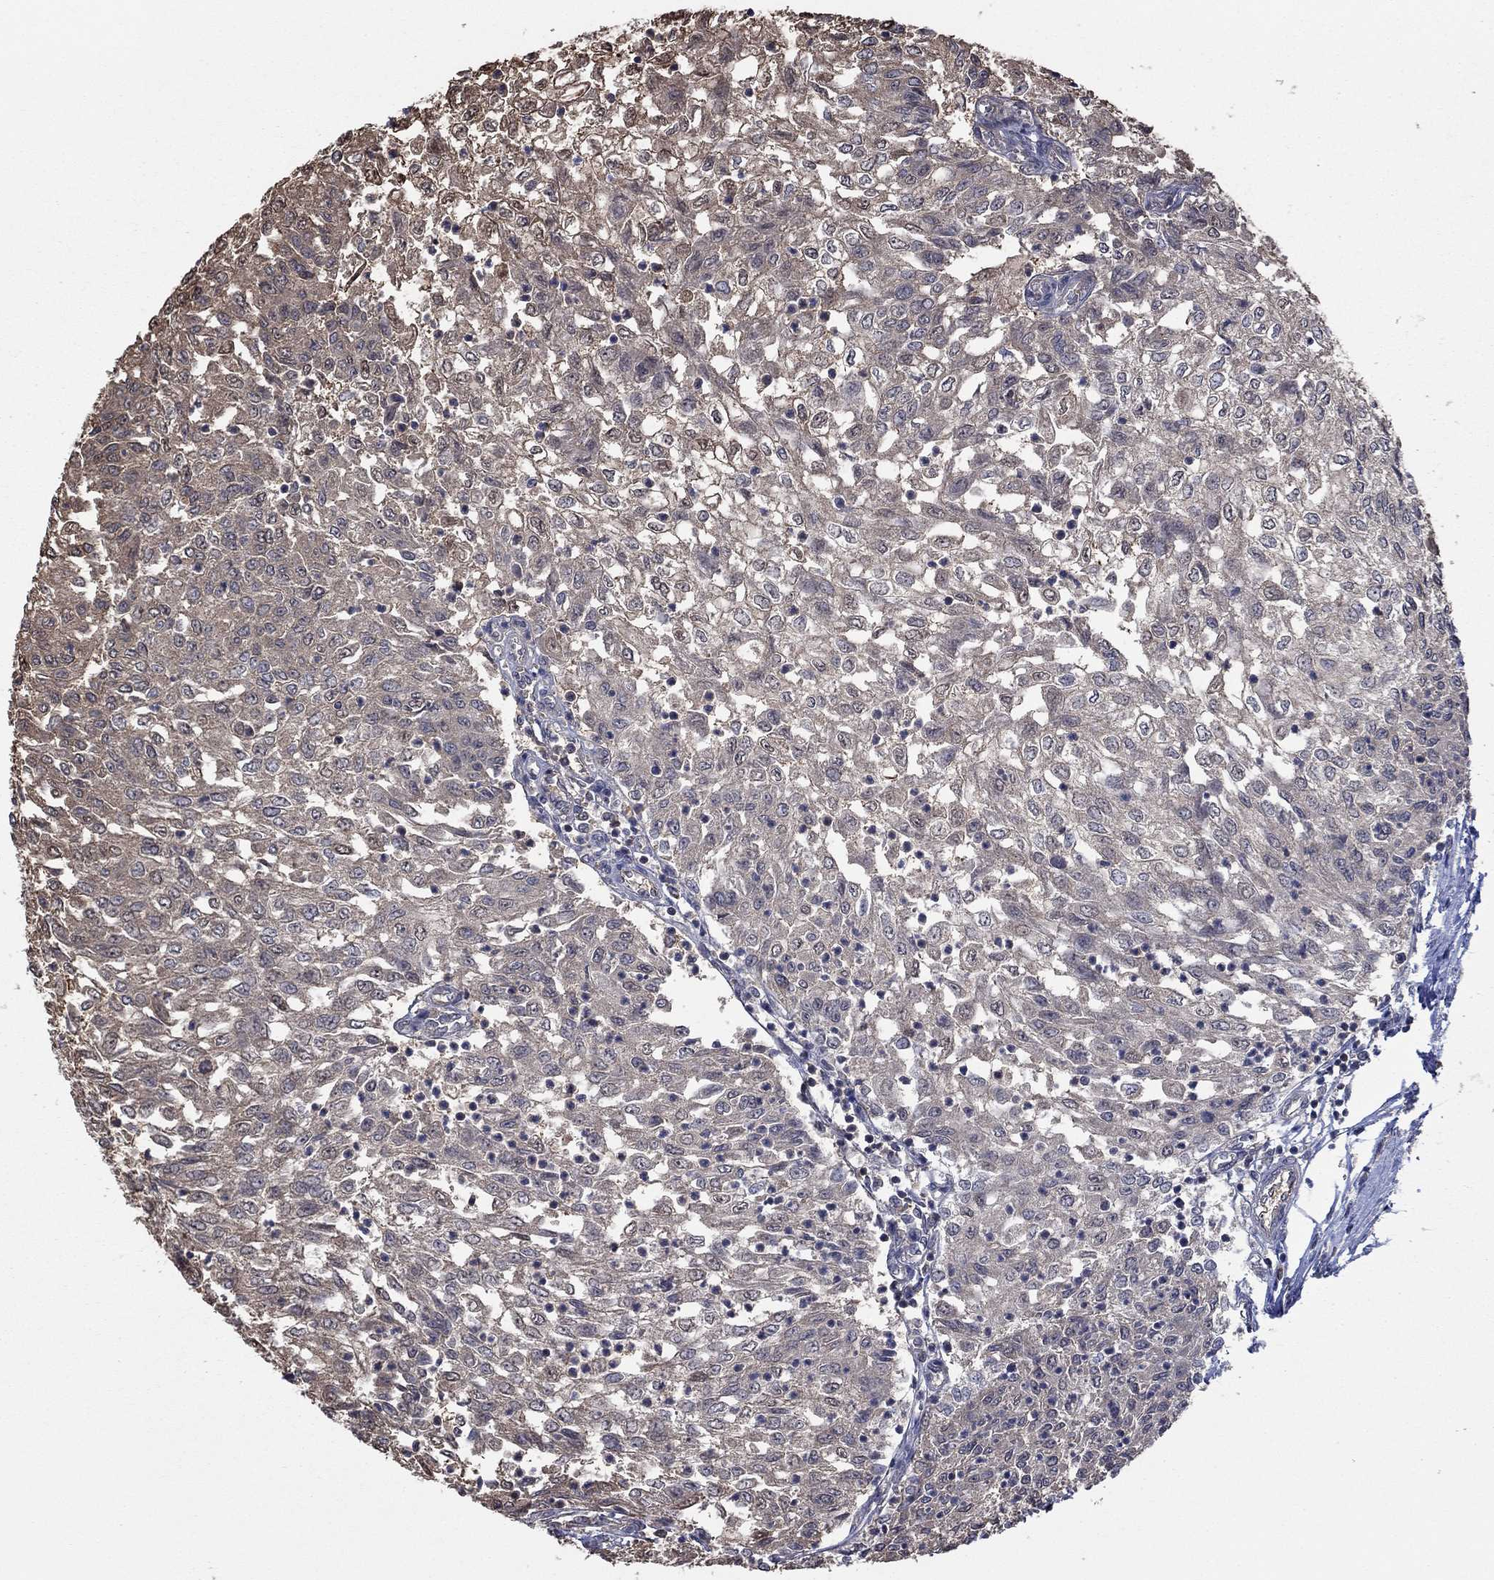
{"staining": {"intensity": "moderate", "quantity": "<25%", "location": "cytoplasmic/membranous,nuclear"}, "tissue": "urothelial cancer", "cell_type": "Tumor cells", "image_type": "cancer", "snomed": [{"axis": "morphology", "description": "Urothelial carcinoma, Low grade"}, {"axis": "topography", "description": "Urinary bladder"}], "caption": "About <25% of tumor cells in human low-grade urothelial carcinoma reveal moderate cytoplasmic/membranous and nuclear protein expression as visualized by brown immunohistochemical staining.", "gene": "RNF114", "patient": {"sex": "male", "age": 78}}